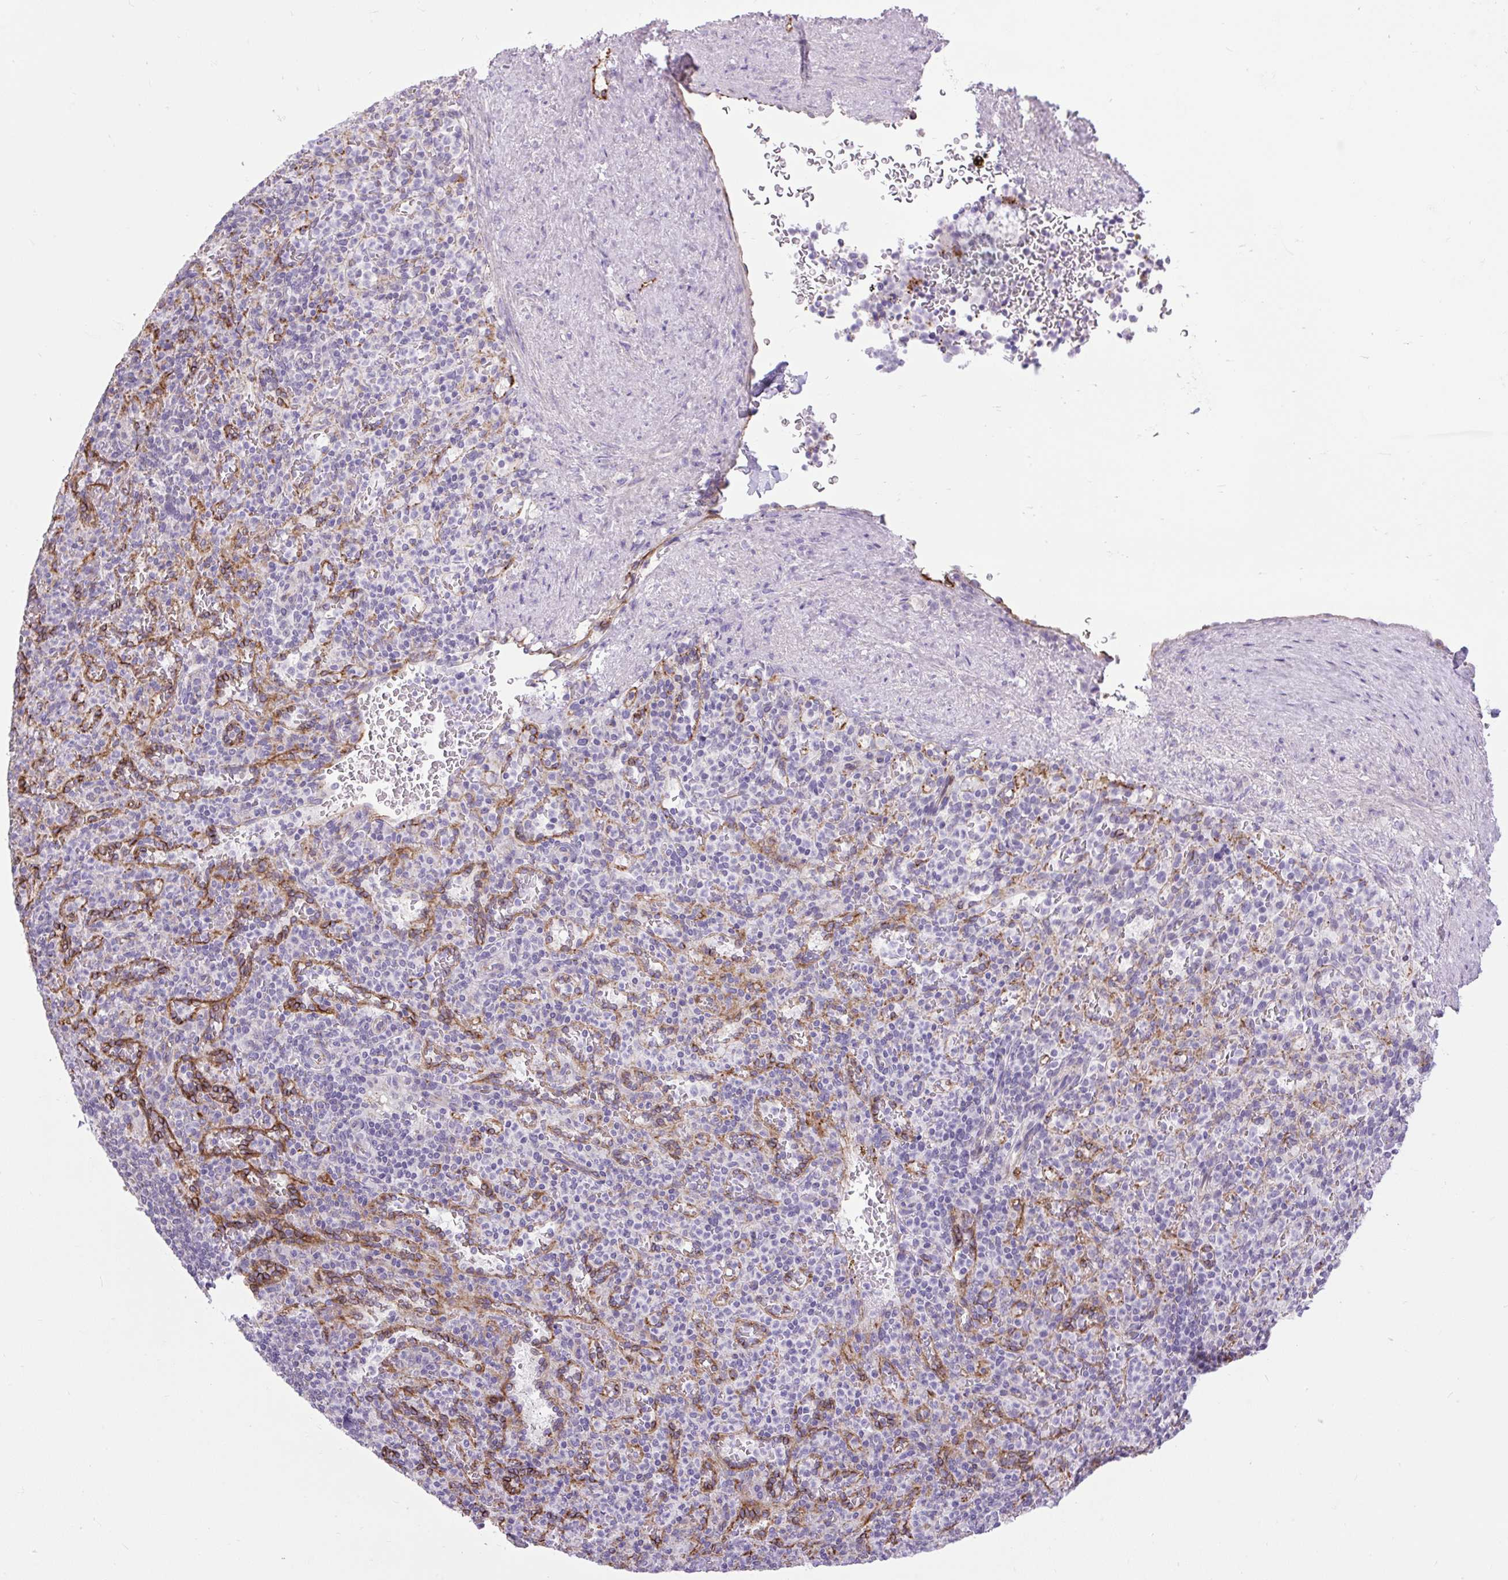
{"staining": {"intensity": "negative", "quantity": "none", "location": "none"}, "tissue": "spleen", "cell_type": "Cells in red pulp", "image_type": "normal", "snomed": [{"axis": "morphology", "description": "Normal tissue, NOS"}, {"axis": "topography", "description": "Spleen"}], "caption": "Immunohistochemical staining of normal spleen reveals no significant staining in cells in red pulp.", "gene": "RNASE10", "patient": {"sex": "female", "age": 74}}